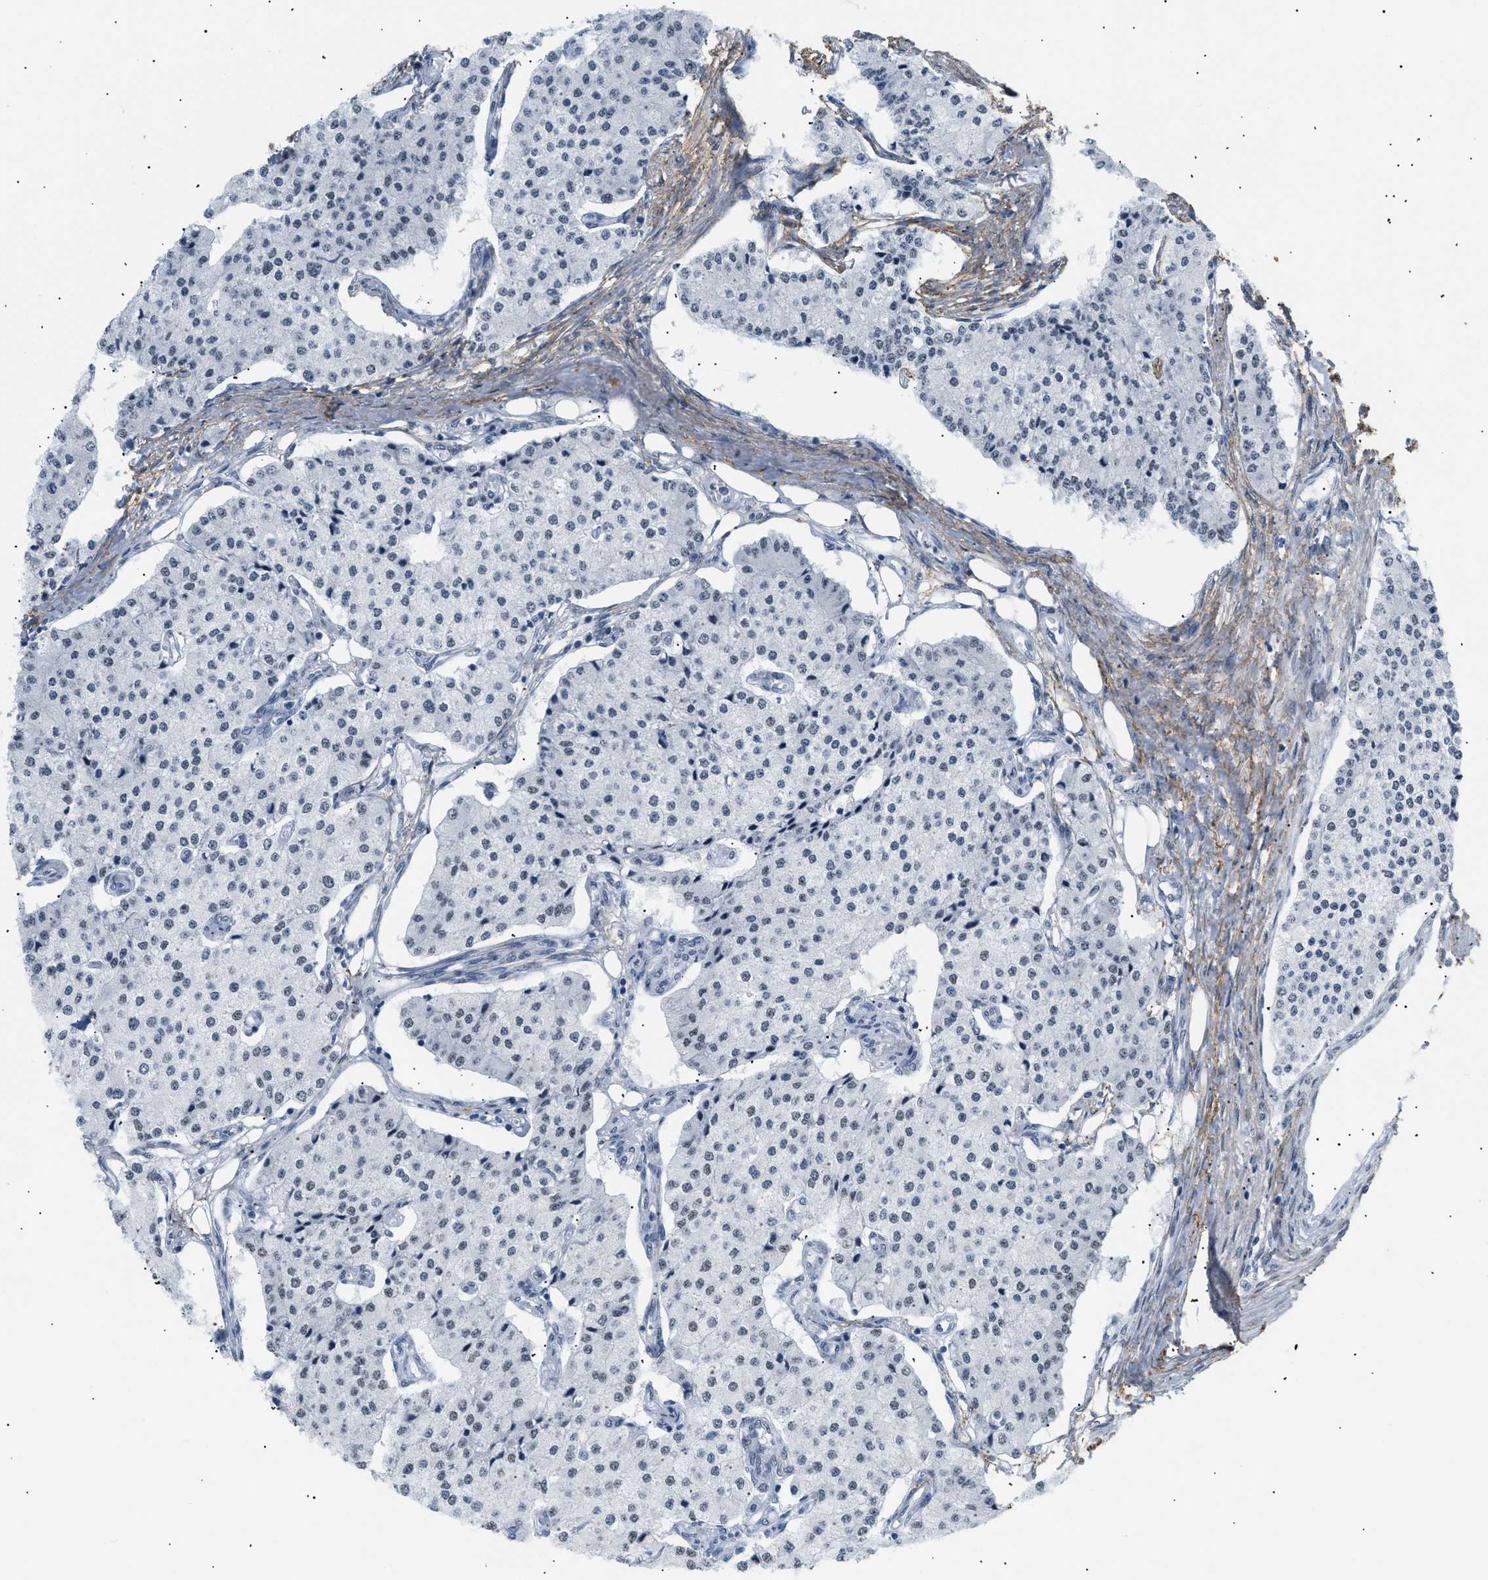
{"staining": {"intensity": "negative", "quantity": "none", "location": "none"}, "tissue": "carcinoid", "cell_type": "Tumor cells", "image_type": "cancer", "snomed": [{"axis": "morphology", "description": "Carcinoid, malignant, NOS"}, {"axis": "topography", "description": "Colon"}], "caption": "Immunohistochemistry histopathology image of neoplastic tissue: human carcinoid stained with DAB exhibits no significant protein expression in tumor cells. (DAB IHC with hematoxylin counter stain).", "gene": "ELN", "patient": {"sex": "female", "age": 52}}